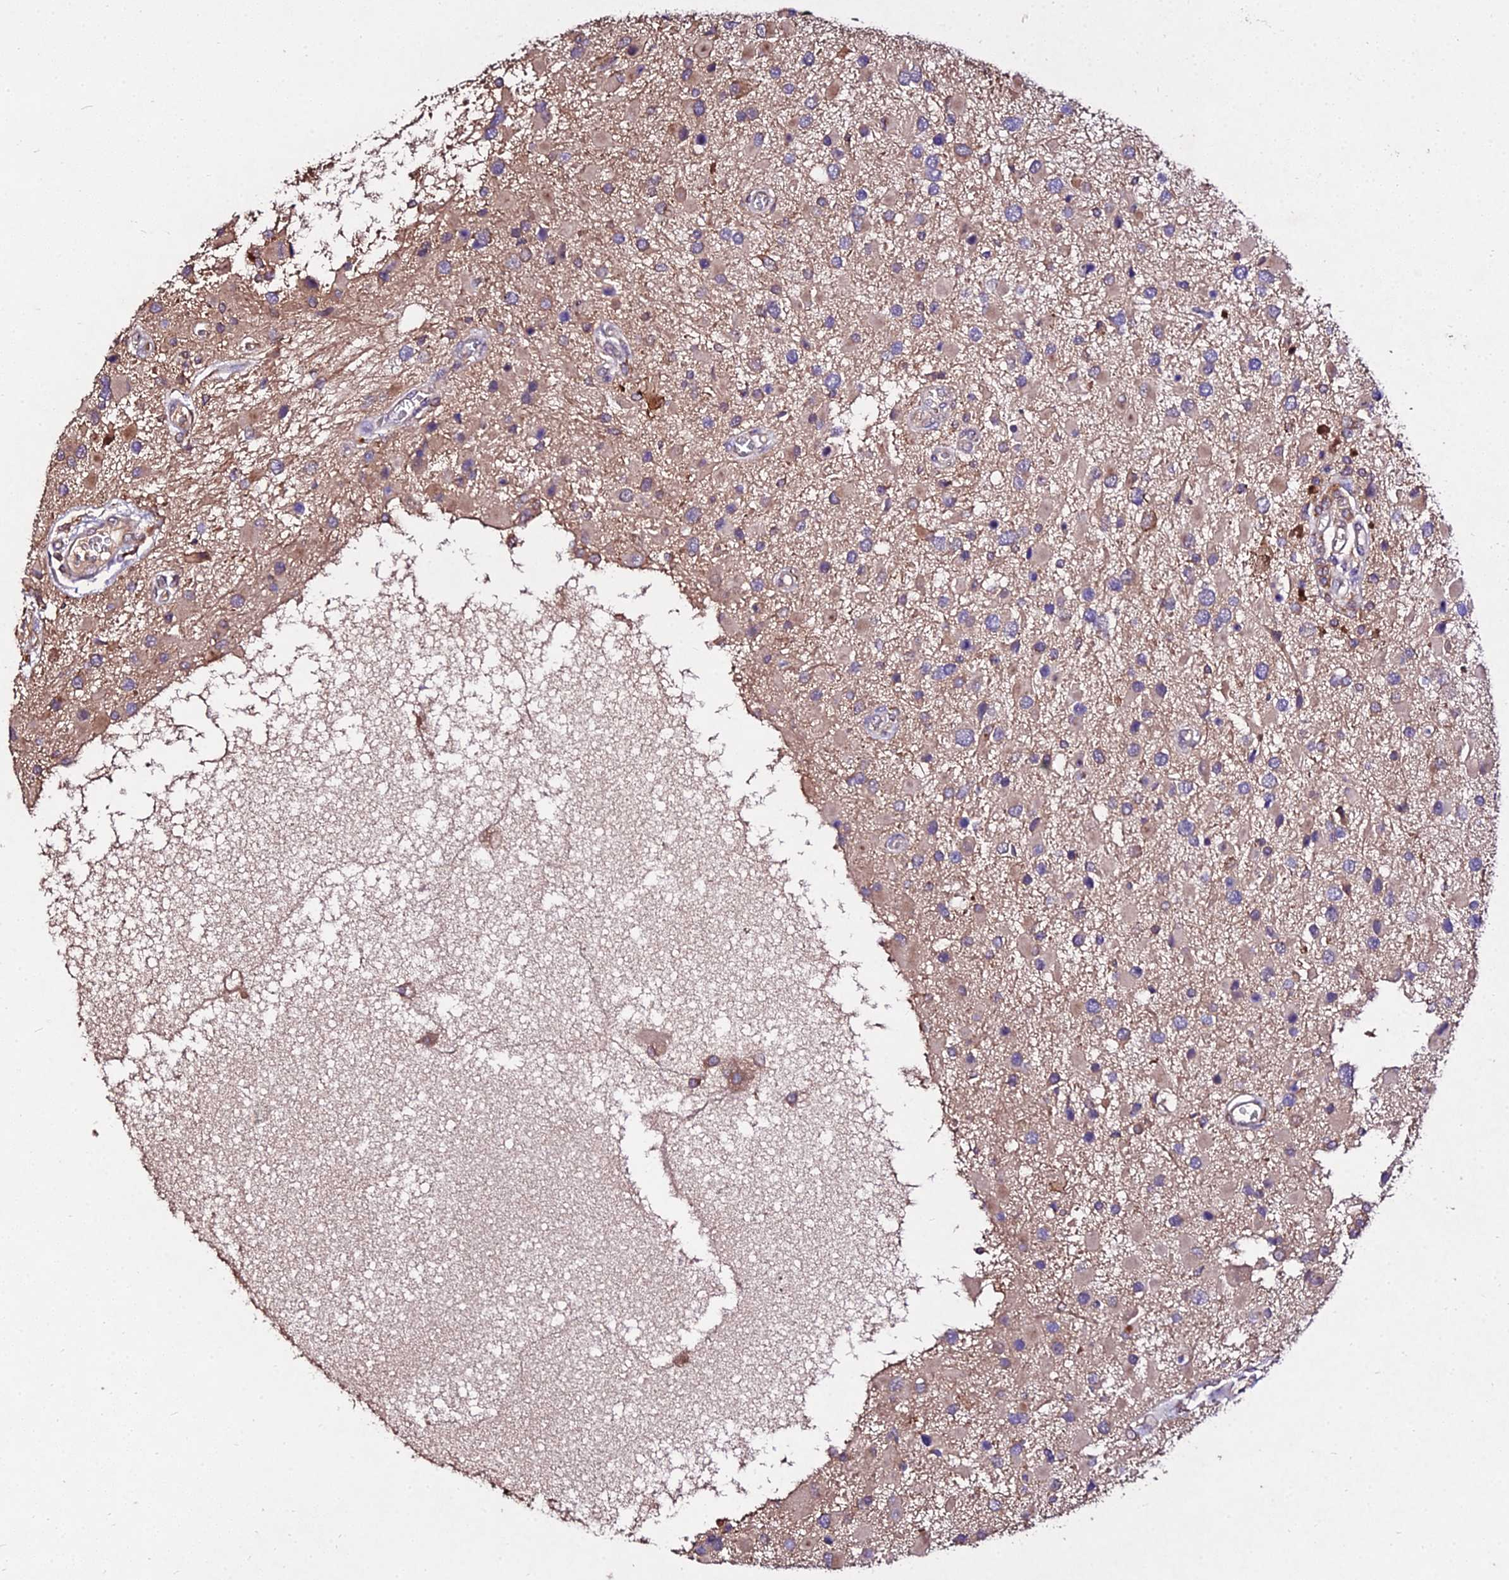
{"staining": {"intensity": "weak", "quantity": "25%-75%", "location": "cytoplasmic/membranous"}, "tissue": "glioma", "cell_type": "Tumor cells", "image_type": "cancer", "snomed": [{"axis": "morphology", "description": "Glioma, malignant, High grade"}, {"axis": "topography", "description": "Brain"}], "caption": "Malignant glioma (high-grade) tissue exhibits weak cytoplasmic/membranous positivity in approximately 25%-75% of tumor cells, visualized by immunohistochemistry.", "gene": "AP3M2", "patient": {"sex": "male", "age": 53}}